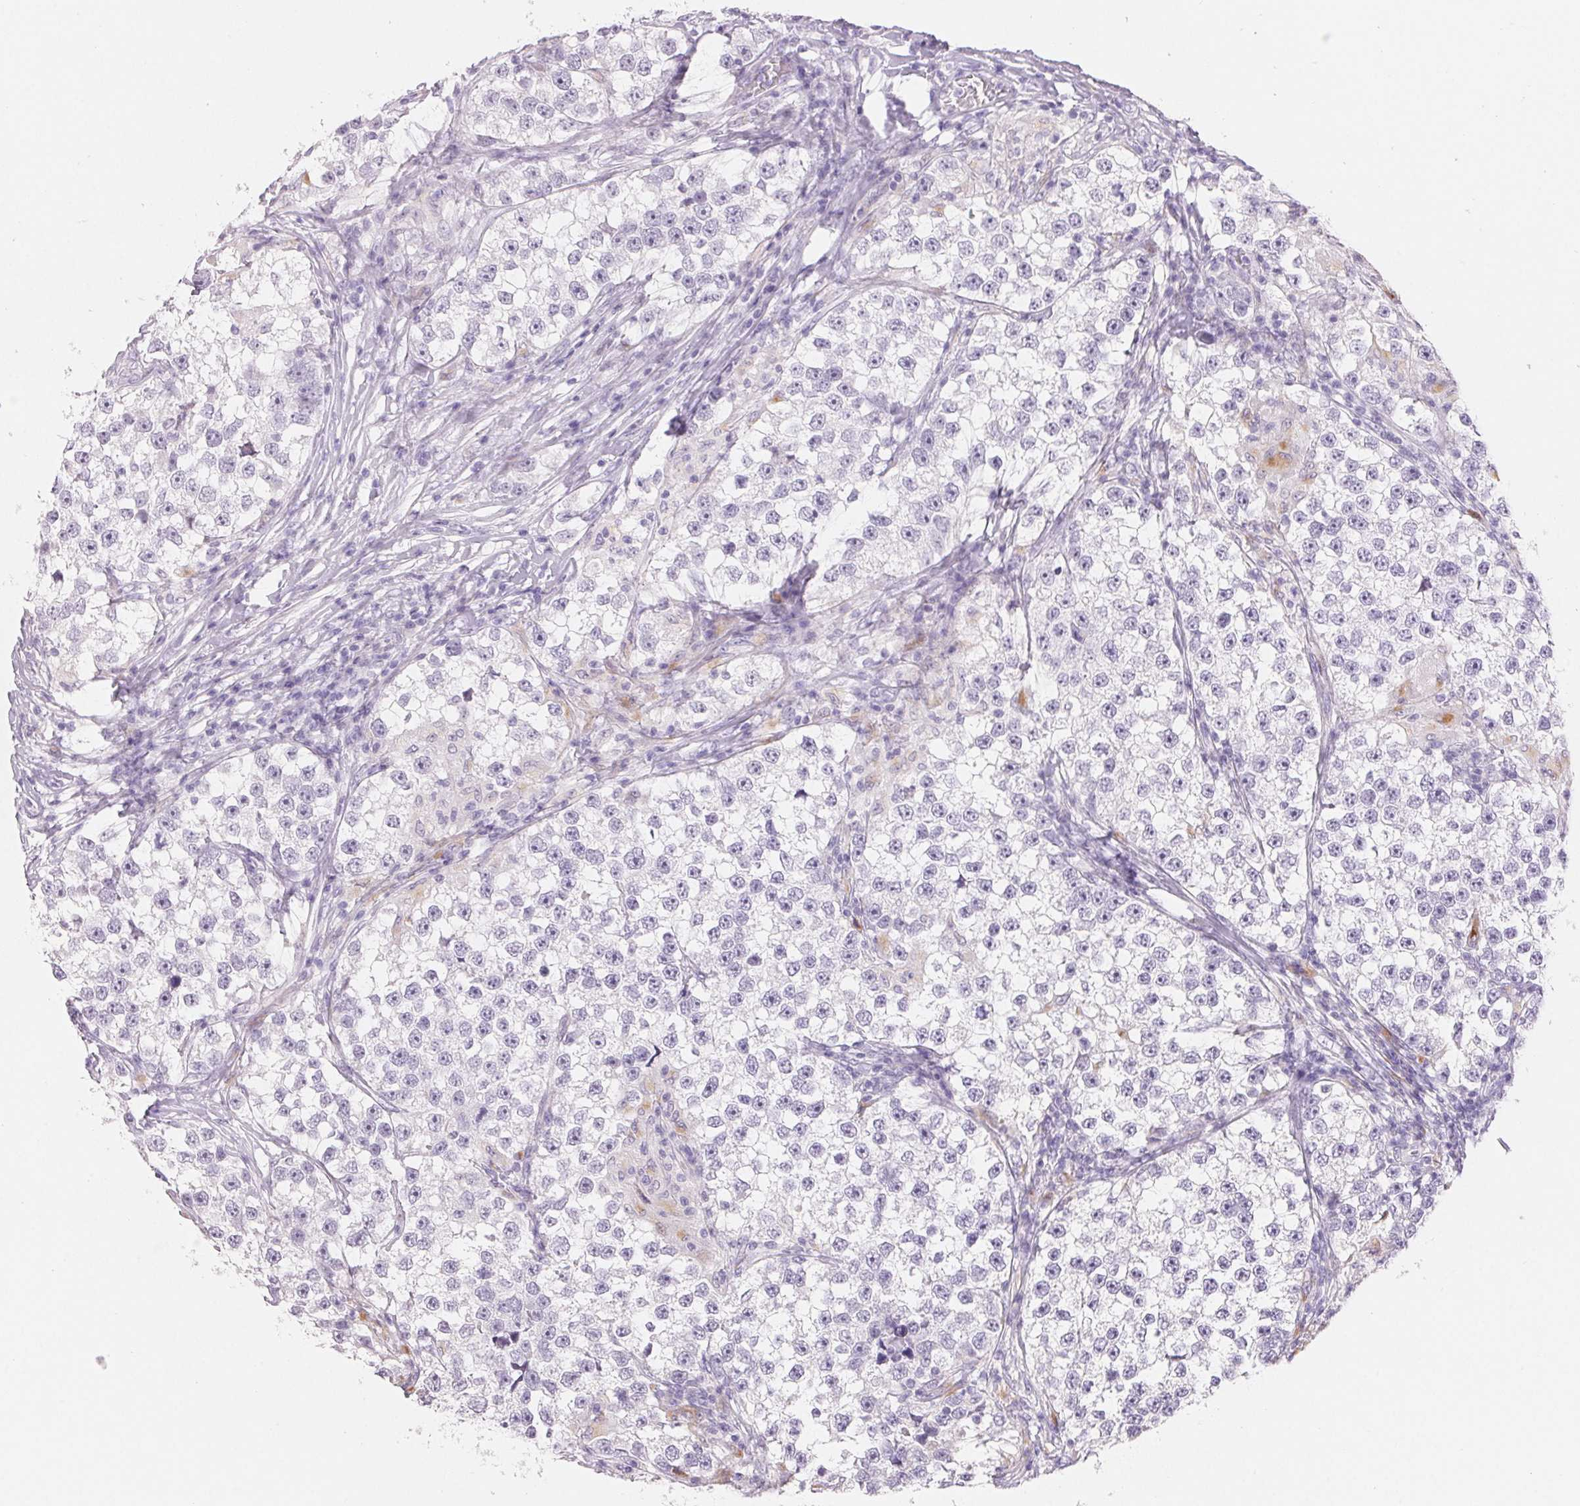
{"staining": {"intensity": "negative", "quantity": "none", "location": "none"}, "tissue": "testis cancer", "cell_type": "Tumor cells", "image_type": "cancer", "snomed": [{"axis": "morphology", "description": "Seminoma, NOS"}, {"axis": "topography", "description": "Testis"}], "caption": "This is a photomicrograph of immunohistochemistry staining of testis cancer (seminoma), which shows no positivity in tumor cells.", "gene": "BPIFB2", "patient": {"sex": "male", "age": 46}}